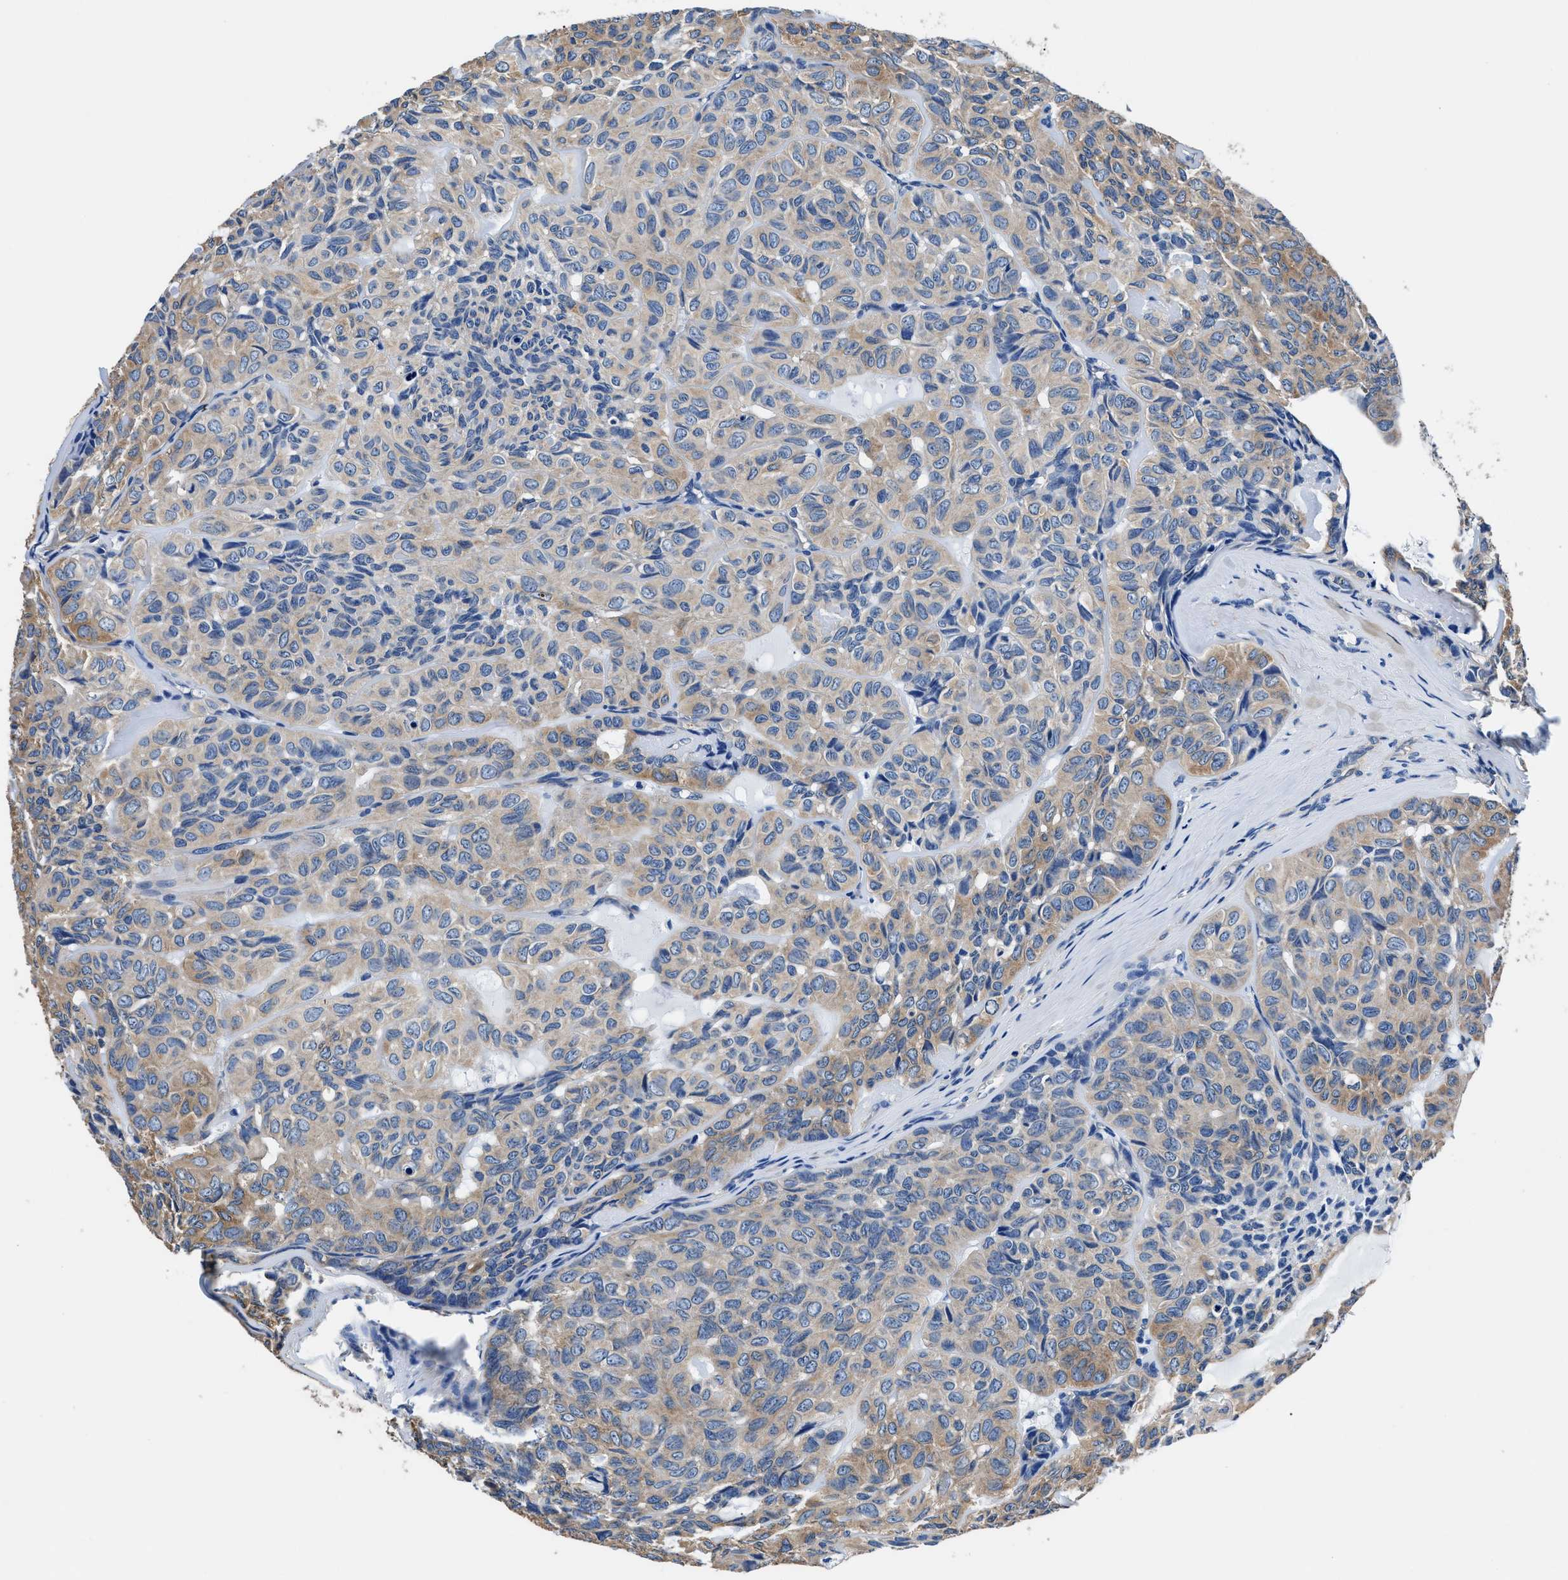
{"staining": {"intensity": "moderate", "quantity": ">75%", "location": "cytoplasmic/membranous"}, "tissue": "head and neck cancer", "cell_type": "Tumor cells", "image_type": "cancer", "snomed": [{"axis": "morphology", "description": "Adenocarcinoma, NOS"}, {"axis": "topography", "description": "Salivary gland, NOS"}, {"axis": "topography", "description": "Head-Neck"}], "caption": "Head and neck cancer stained with a protein marker displays moderate staining in tumor cells.", "gene": "NEU1", "patient": {"sex": "female", "age": 76}}